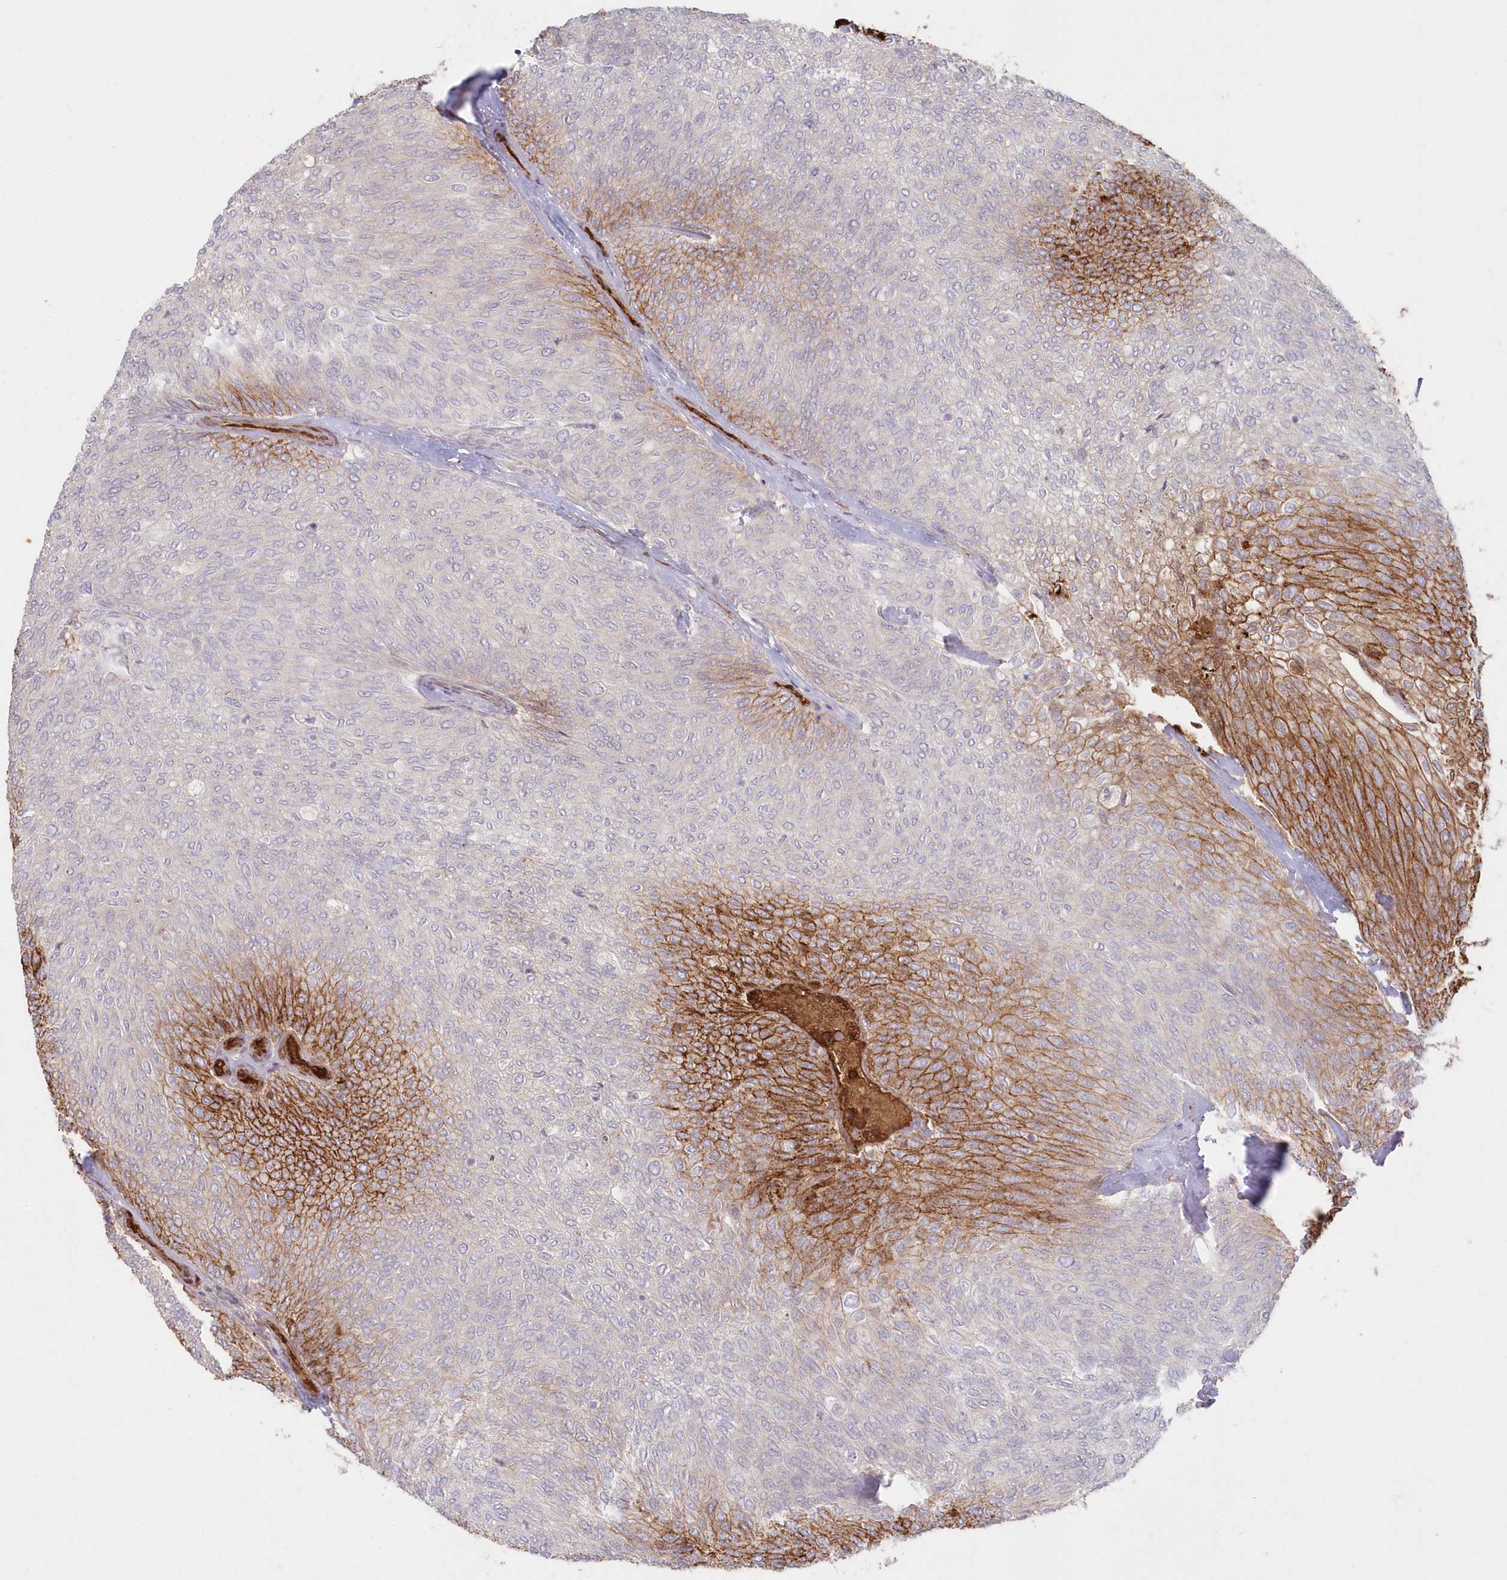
{"staining": {"intensity": "moderate", "quantity": "25%-75%", "location": "cytoplasmic/membranous"}, "tissue": "urothelial cancer", "cell_type": "Tumor cells", "image_type": "cancer", "snomed": [{"axis": "morphology", "description": "Urothelial carcinoma, Low grade"}, {"axis": "topography", "description": "Urinary bladder"}], "caption": "The micrograph demonstrates immunohistochemical staining of urothelial carcinoma (low-grade). There is moderate cytoplasmic/membranous positivity is seen in about 25%-75% of tumor cells. (DAB IHC with brightfield microscopy, high magnification).", "gene": "SERINC1", "patient": {"sex": "female", "age": 79}}